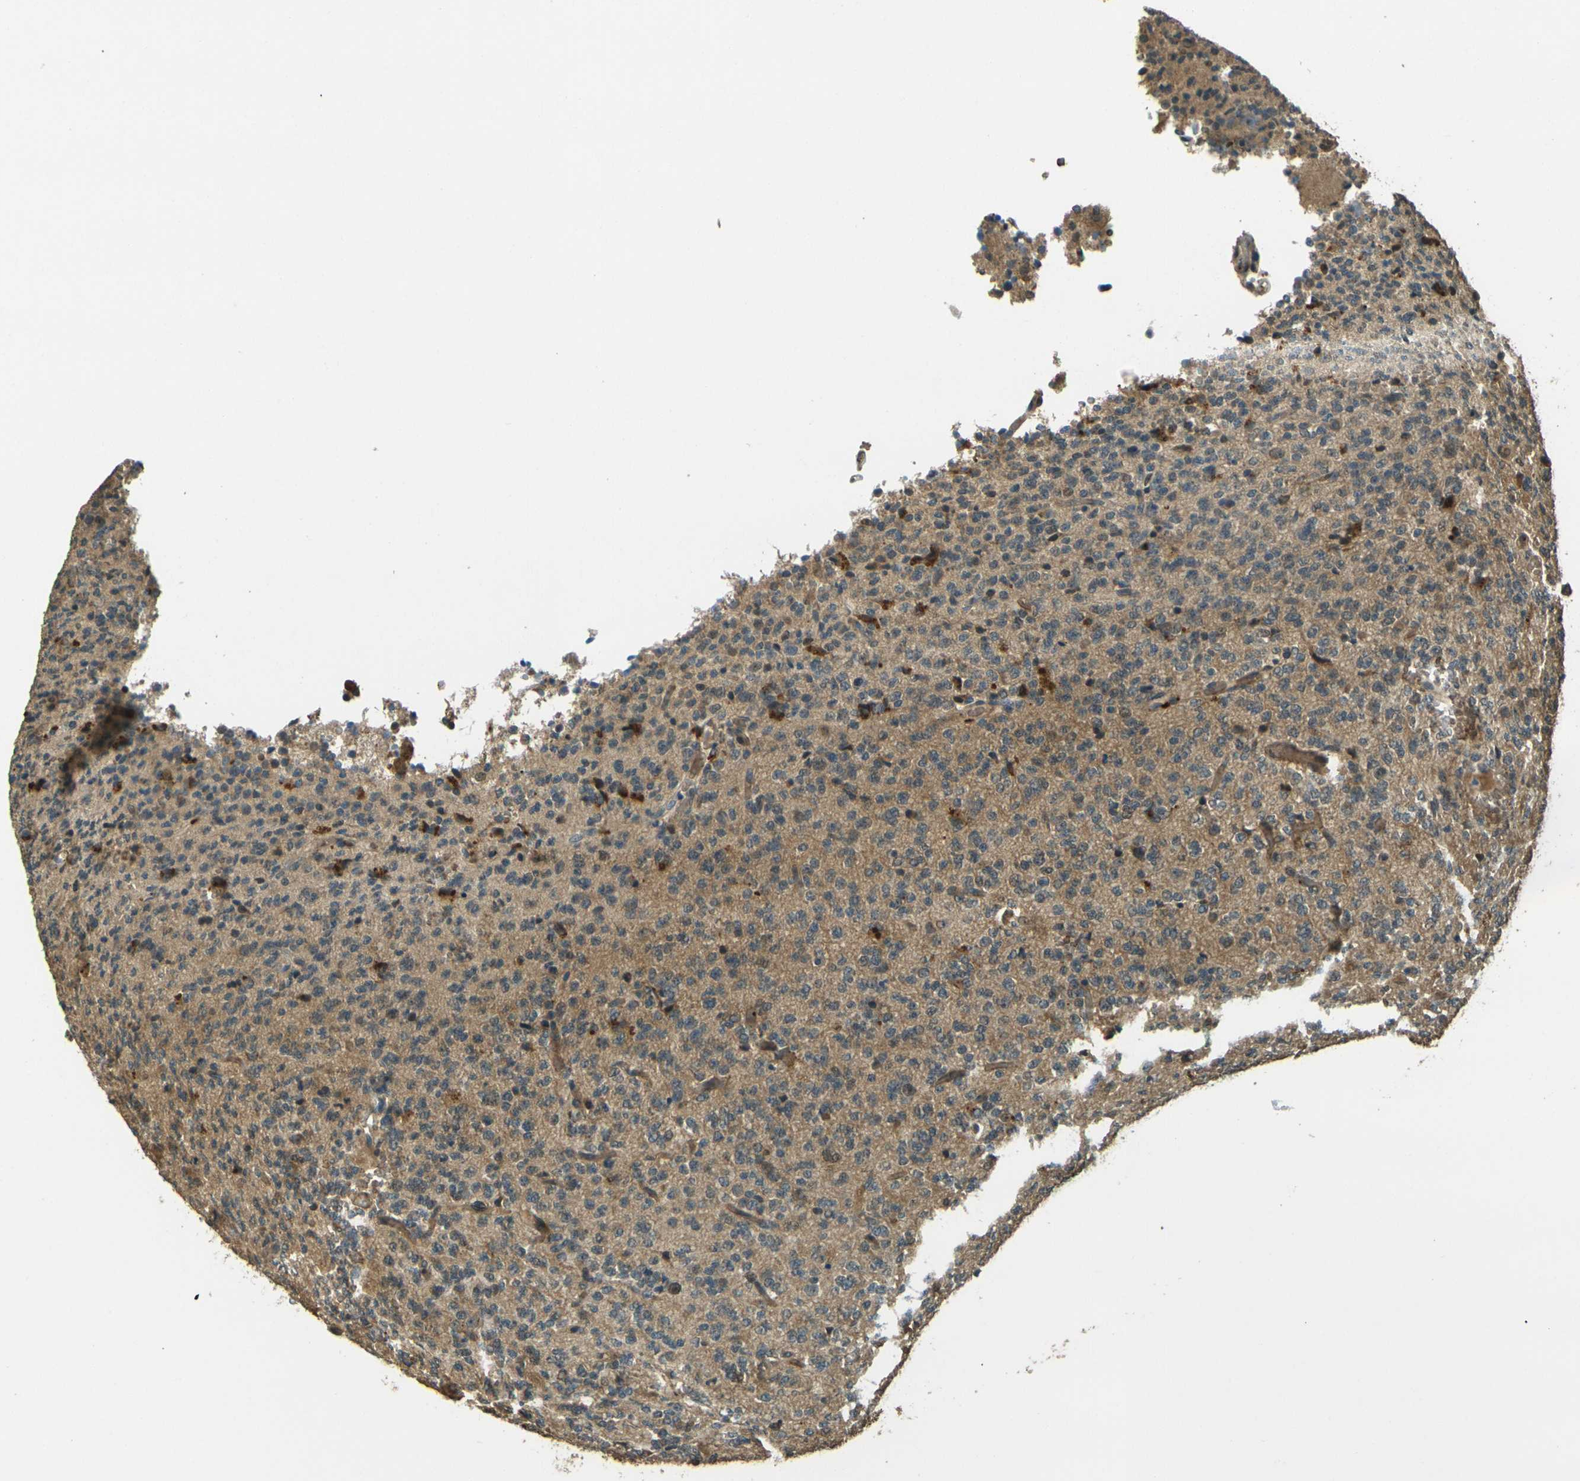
{"staining": {"intensity": "weak", "quantity": ">75%", "location": "cytoplasmic/membranous"}, "tissue": "glioma", "cell_type": "Tumor cells", "image_type": "cancer", "snomed": [{"axis": "morphology", "description": "Glioma, malignant, Low grade"}, {"axis": "topography", "description": "Brain"}], "caption": "The photomicrograph displays immunohistochemical staining of malignant low-grade glioma. There is weak cytoplasmic/membranous staining is identified in about >75% of tumor cells.", "gene": "TOR1A", "patient": {"sex": "male", "age": 38}}